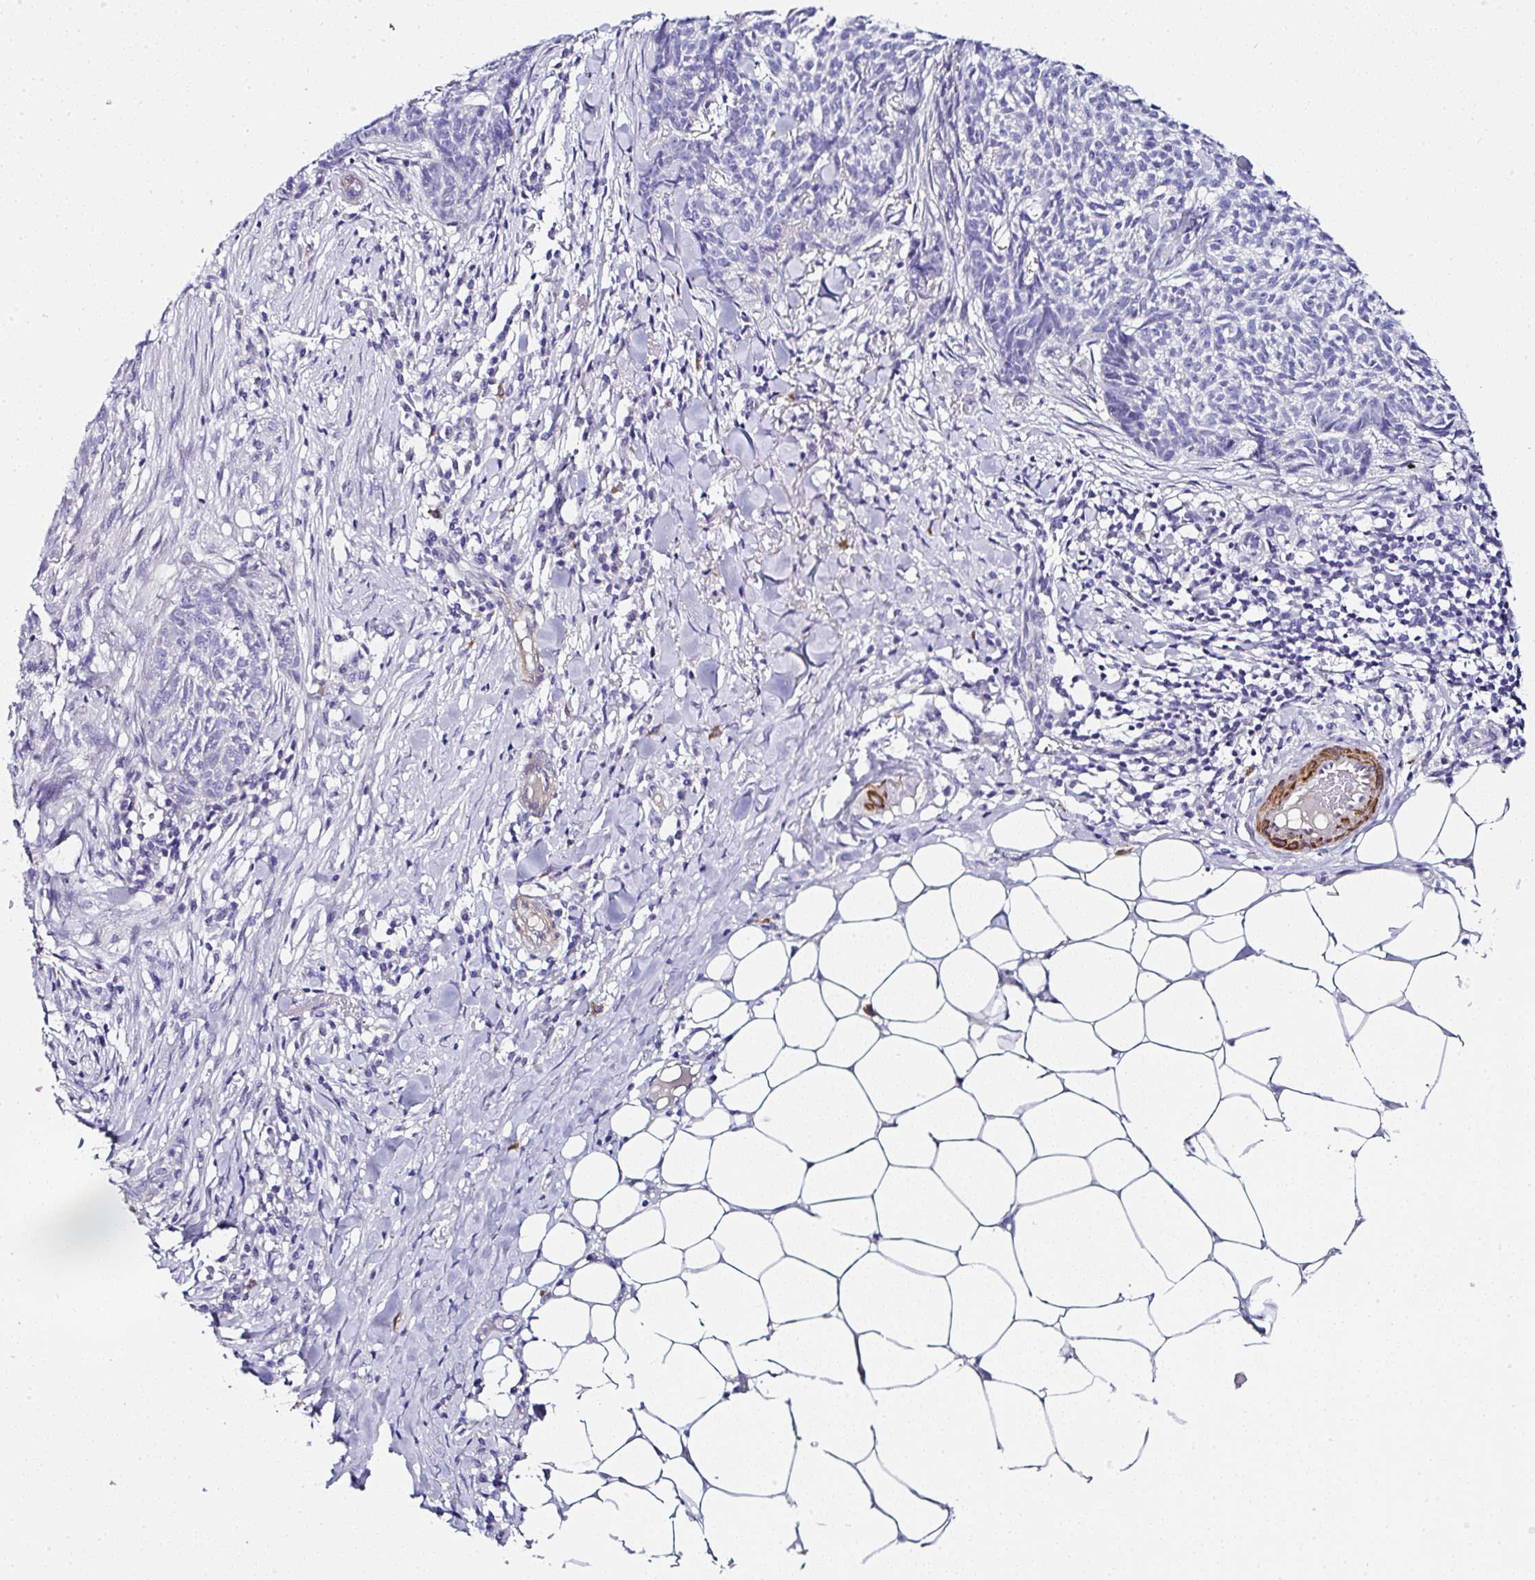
{"staining": {"intensity": "negative", "quantity": "none", "location": "none"}, "tissue": "skin cancer", "cell_type": "Tumor cells", "image_type": "cancer", "snomed": [{"axis": "morphology", "description": "Basal cell carcinoma"}, {"axis": "topography", "description": "Skin"}], "caption": "The micrograph displays no significant staining in tumor cells of basal cell carcinoma (skin). (DAB (3,3'-diaminobenzidine) immunohistochemistry visualized using brightfield microscopy, high magnification).", "gene": "PPFIA4", "patient": {"sex": "female", "age": 93}}